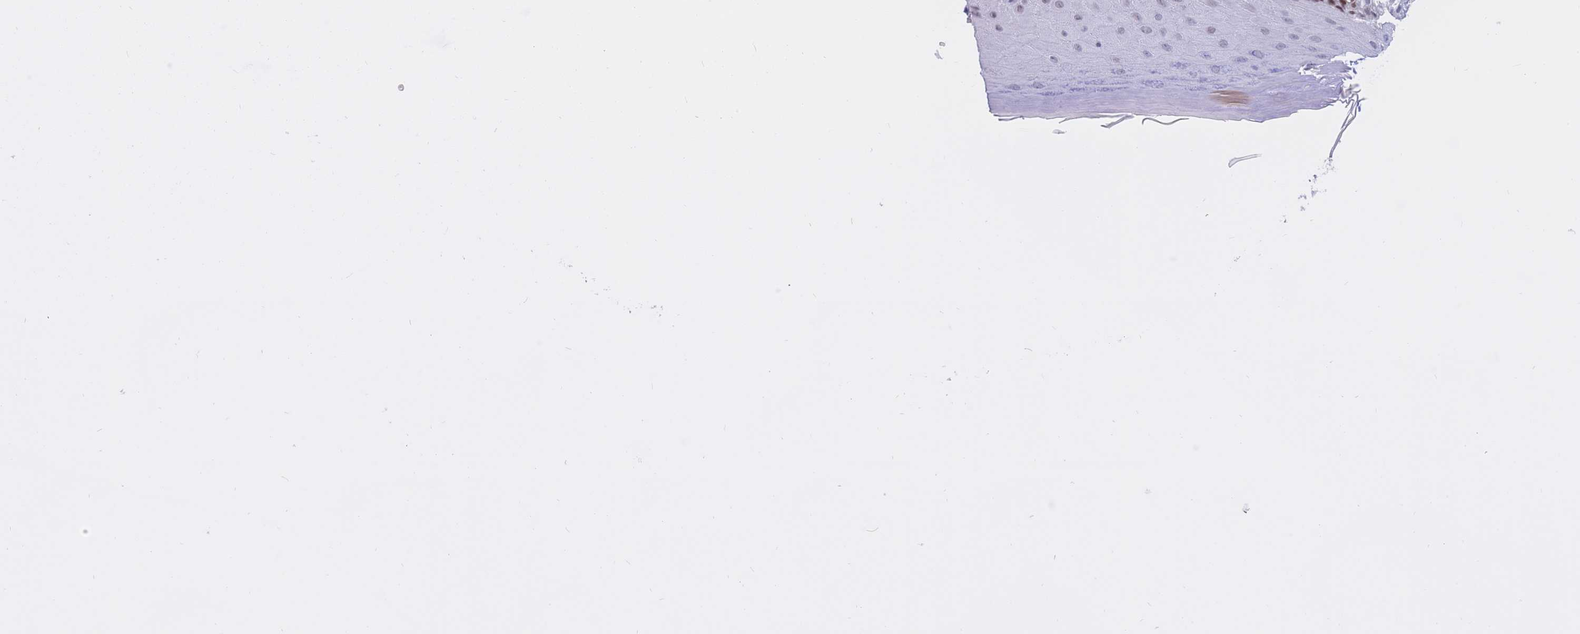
{"staining": {"intensity": "moderate", "quantity": "25%-75%", "location": "nuclear"}, "tissue": "skin cancer", "cell_type": "Tumor cells", "image_type": "cancer", "snomed": [{"axis": "morphology", "description": "Normal tissue, NOS"}, {"axis": "morphology", "description": "Basal cell carcinoma"}, {"axis": "topography", "description": "Skin"}], "caption": "Immunohistochemical staining of human basal cell carcinoma (skin) reveals medium levels of moderate nuclear staining in approximately 25%-75% of tumor cells.", "gene": "NASP", "patient": {"sex": "female", "age": 67}}